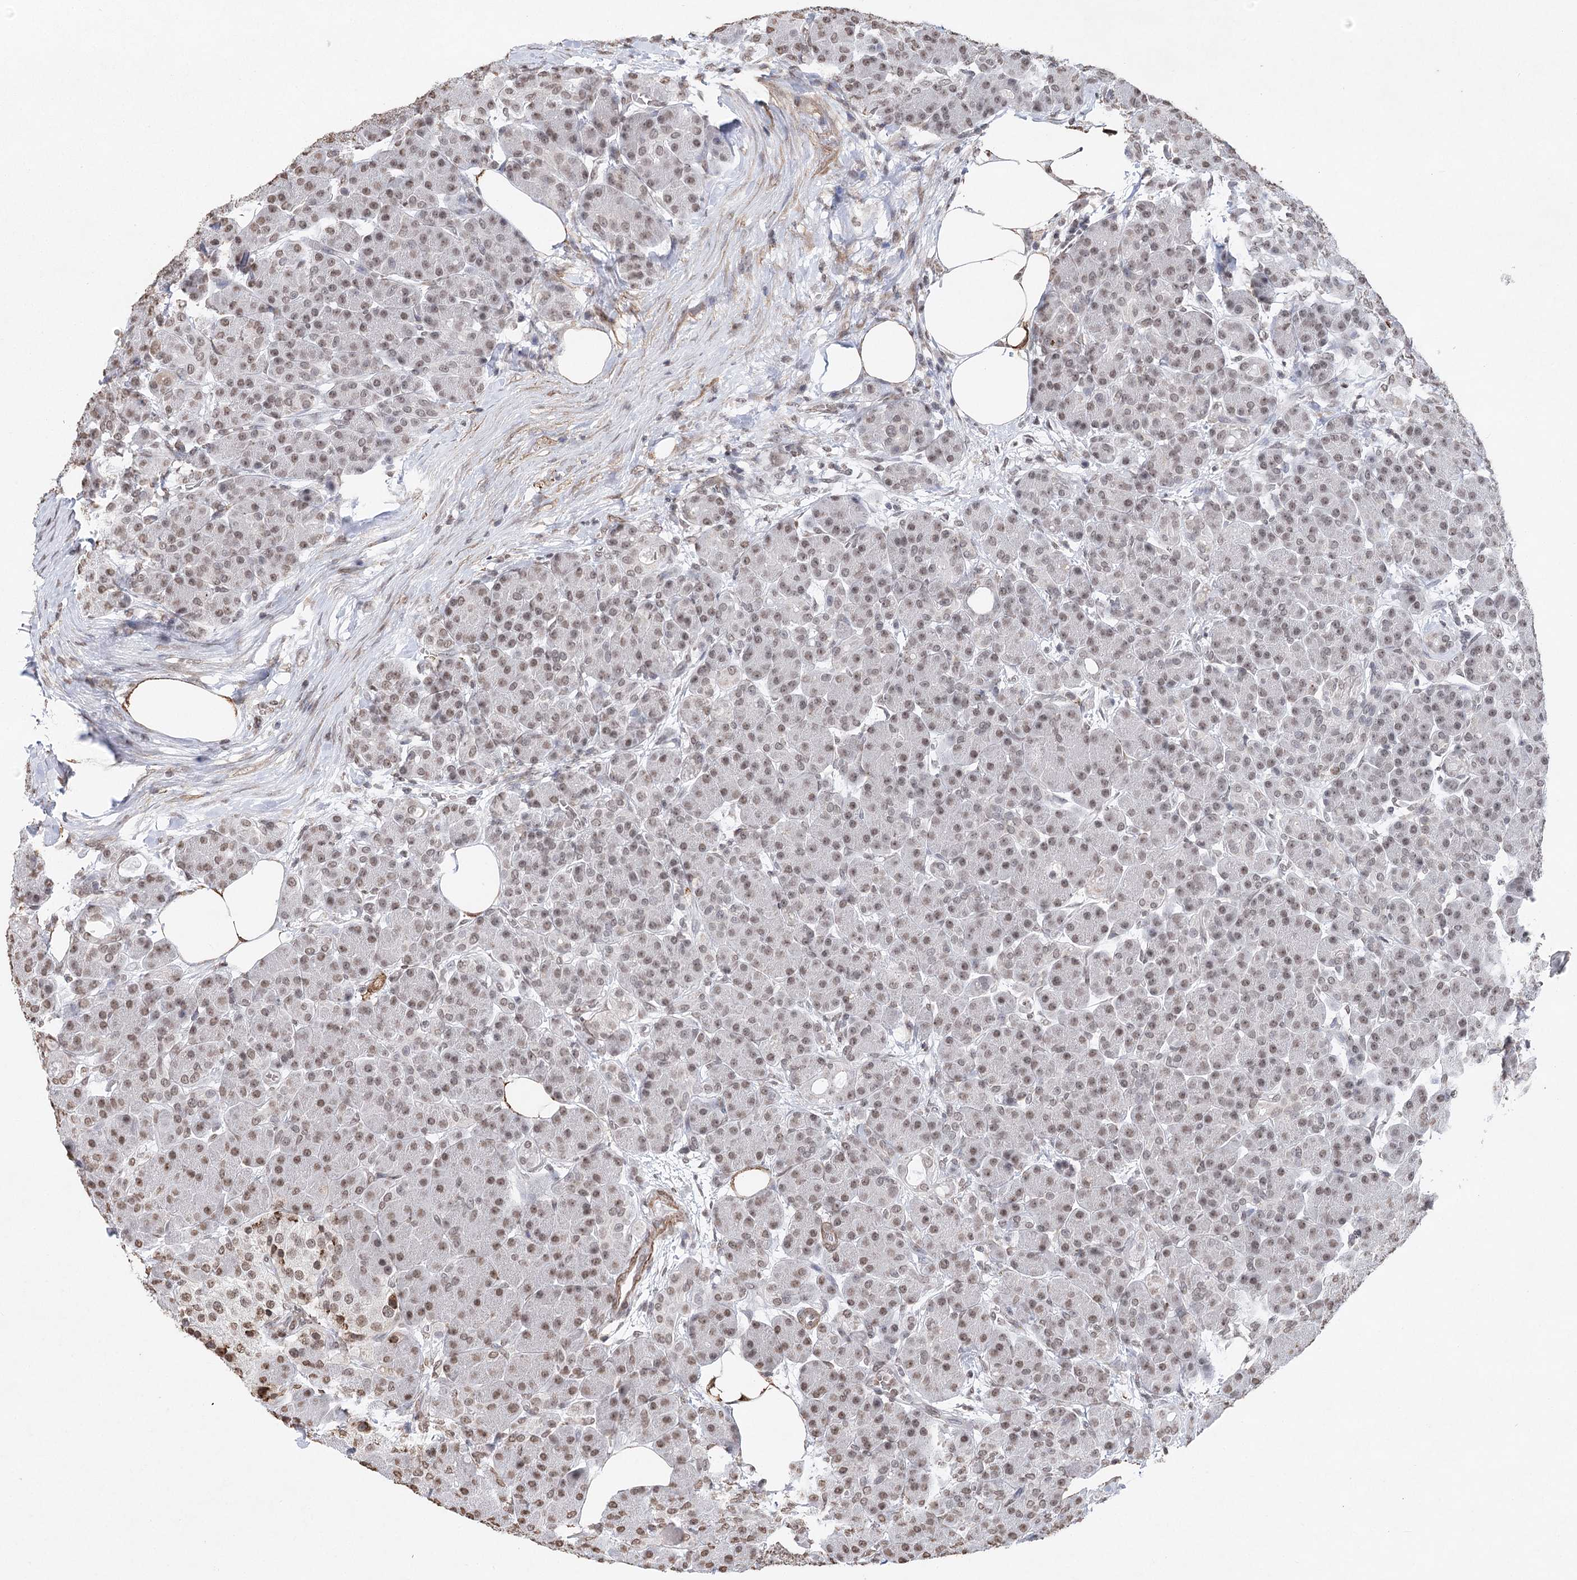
{"staining": {"intensity": "weak", "quantity": "25%-75%", "location": "nuclear"}, "tissue": "pancreas", "cell_type": "Exocrine glandular cells", "image_type": "normal", "snomed": [{"axis": "morphology", "description": "Normal tissue, NOS"}, {"axis": "topography", "description": "Pancreas"}], "caption": "Protein staining of unremarkable pancreas shows weak nuclear staining in approximately 25%-75% of exocrine glandular cells. The staining was performed using DAB to visualize the protein expression in brown, while the nuclei were stained in blue with hematoxylin (Magnification: 20x).", "gene": "ENSG00000275740", "patient": {"sex": "male", "age": 63}}